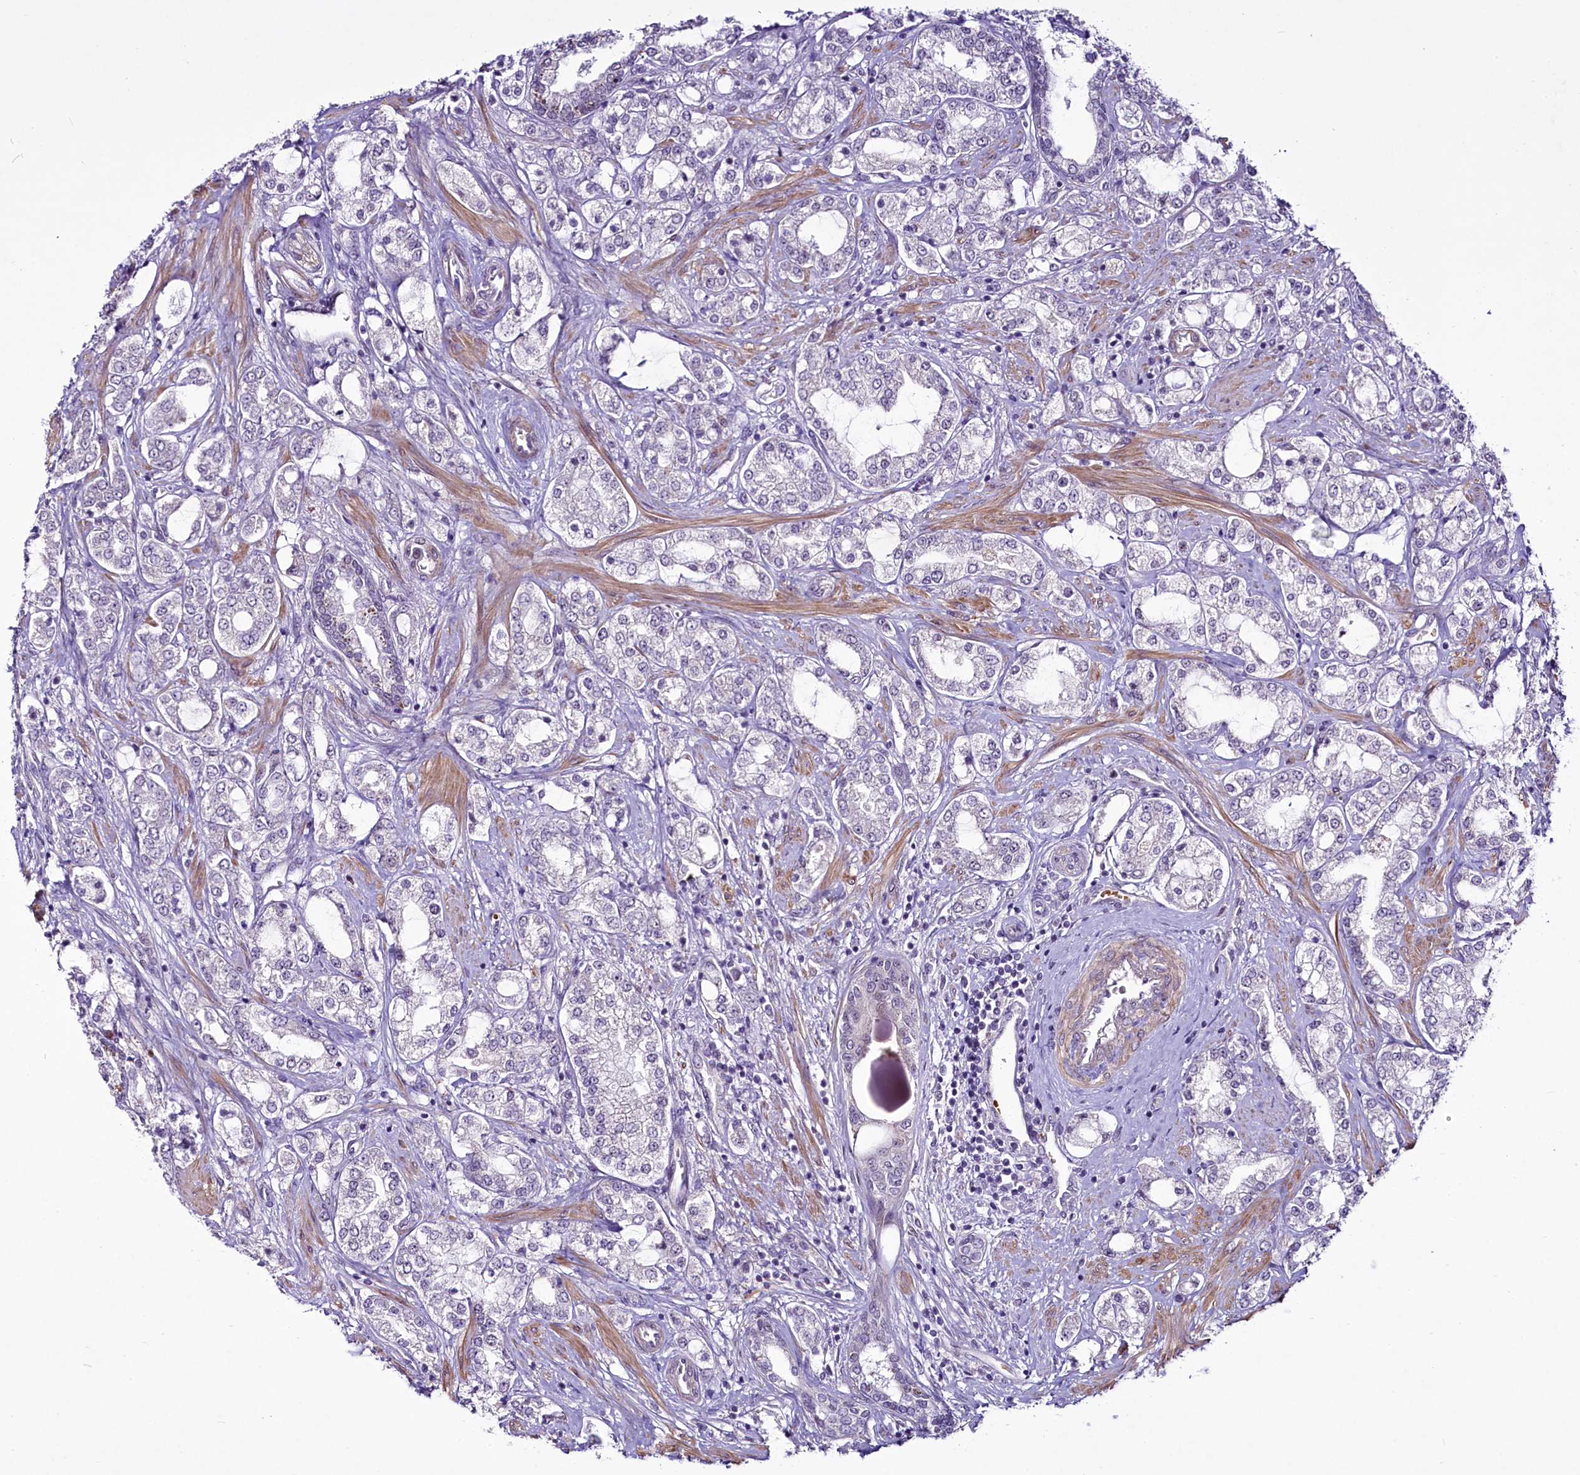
{"staining": {"intensity": "negative", "quantity": "none", "location": "none"}, "tissue": "prostate cancer", "cell_type": "Tumor cells", "image_type": "cancer", "snomed": [{"axis": "morphology", "description": "Adenocarcinoma, High grade"}, {"axis": "topography", "description": "Prostate"}], "caption": "This is an immunohistochemistry (IHC) histopathology image of human prostate adenocarcinoma (high-grade). There is no staining in tumor cells.", "gene": "SUSD3", "patient": {"sex": "male", "age": 64}}